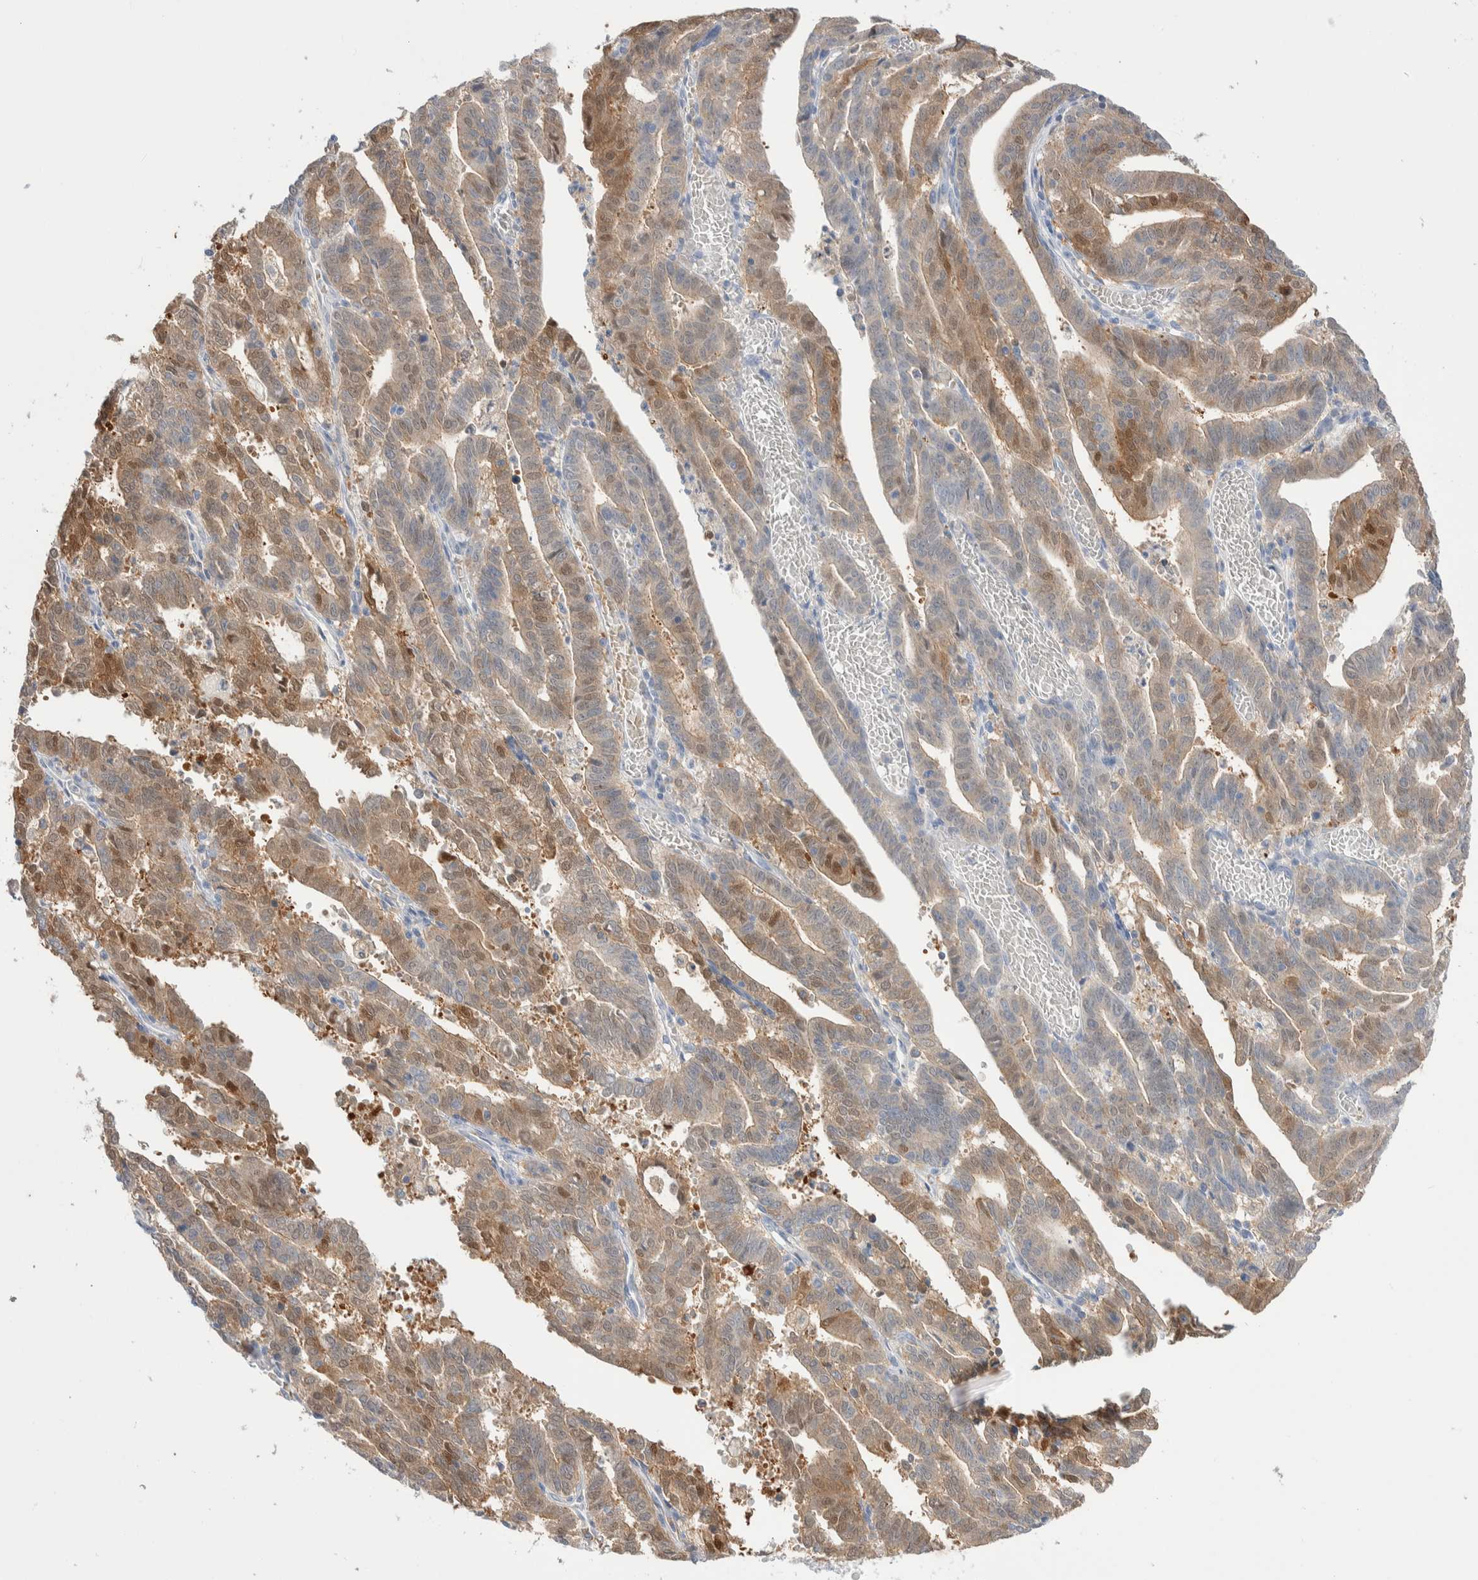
{"staining": {"intensity": "moderate", "quantity": "25%-75%", "location": "cytoplasmic/membranous,nuclear"}, "tissue": "endometrial cancer", "cell_type": "Tumor cells", "image_type": "cancer", "snomed": [{"axis": "morphology", "description": "Adenocarcinoma, NOS"}, {"axis": "topography", "description": "Uterus"}], "caption": "Endometrial cancer (adenocarcinoma) stained with a protein marker shows moderate staining in tumor cells.", "gene": "GDA", "patient": {"sex": "female", "age": 83}}